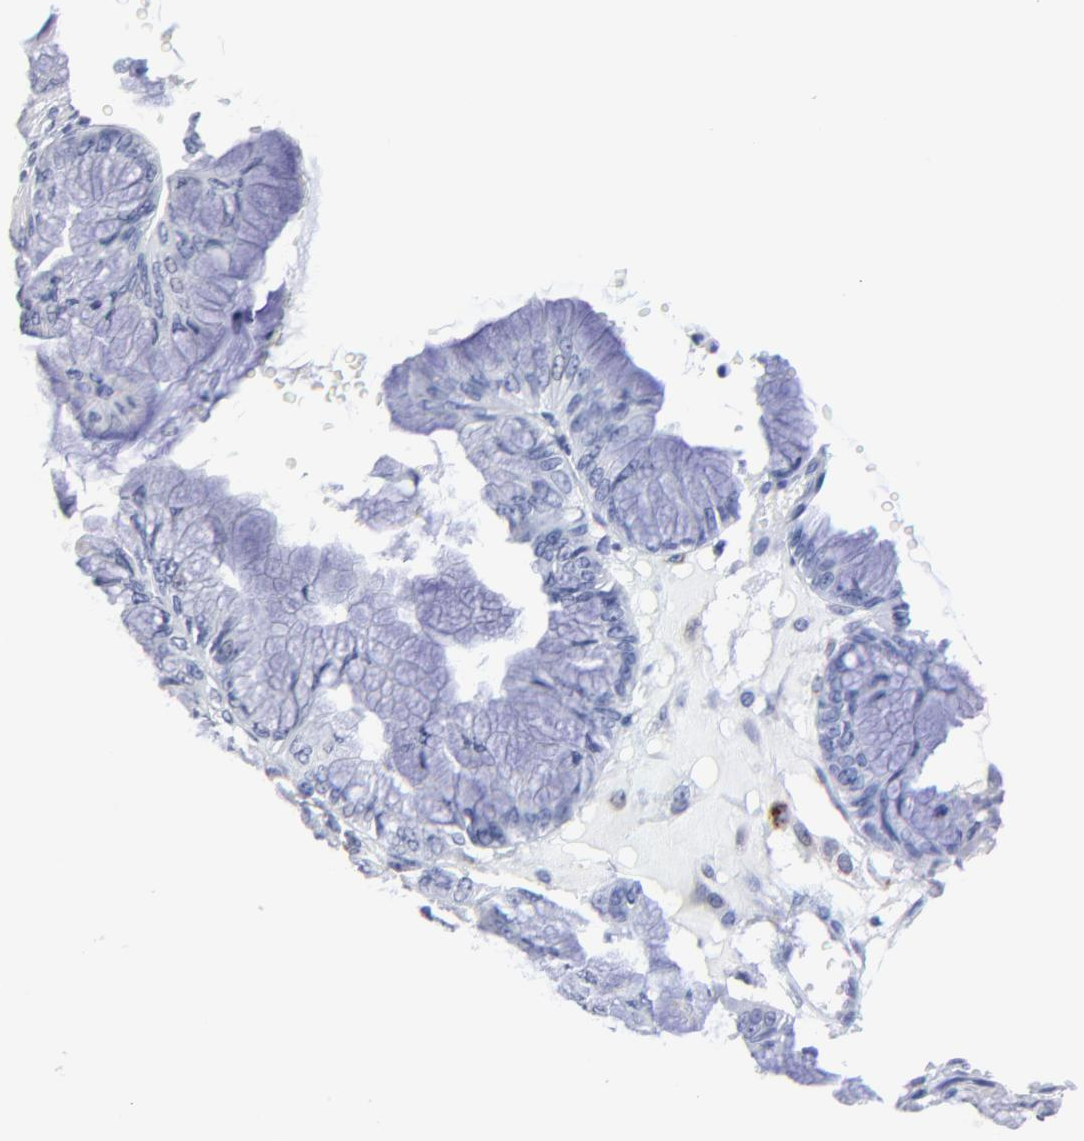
{"staining": {"intensity": "negative", "quantity": "none", "location": "none"}, "tissue": "ovarian cancer", "cell_type": "Tumor cells", "image_type": "cancer", "snomed": [{"axis": "morphology", "description": "Cystadenocarcinoma, mucinous, NOS"}, {"axis": "topography", "description": "Ovary"}], "caption": "A high-resolution photomicrograph shows immunohistochemistry staining of ovarian cancer (mucinous cystadenocarcinoma), which exhibits no significant expression in tumor cells.", "gene": "SMARCA1", "patient": {"sex": "female", "age": 63}}